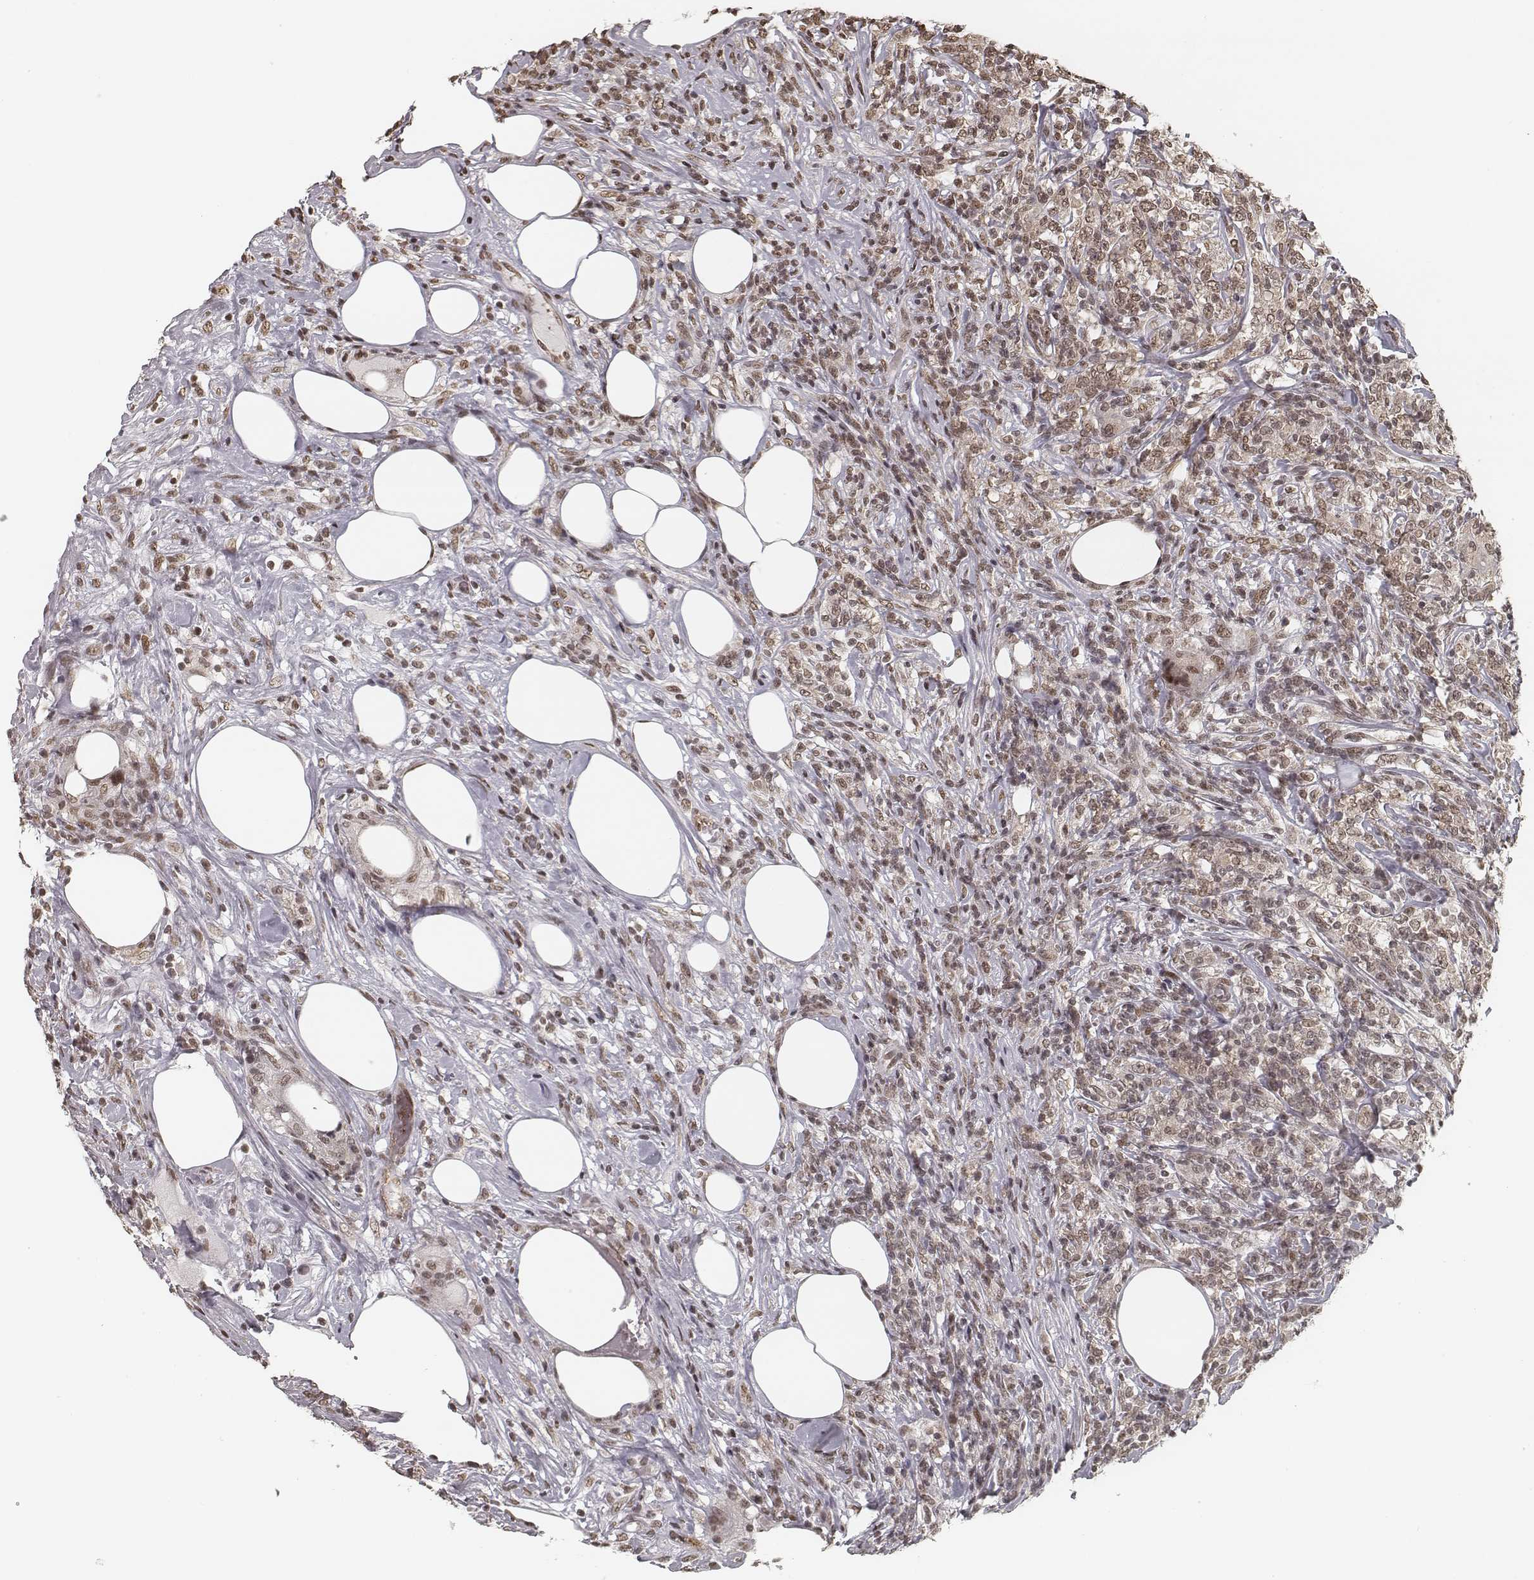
{"staining": {"intensity": "weak", "quantity": ">75%", "location": "nuclear"}, "tissue": "lymphoma", "cell_type": "Tumor cells", "image_type": "cancer", "snomed": [{"axis": "morphology", "description": "Malignant lymphoma, non-Hodgkin's type, High grade"}, {"axis": "topography", "description": "Lymph node"}], "caption": "Brown immunohistochemical staining in lymphoma displays weak nuclear staining in approximately >75% of tumor cells.", "gene": "HMGA2", "patient": {"sex": "female", "age": 84}}